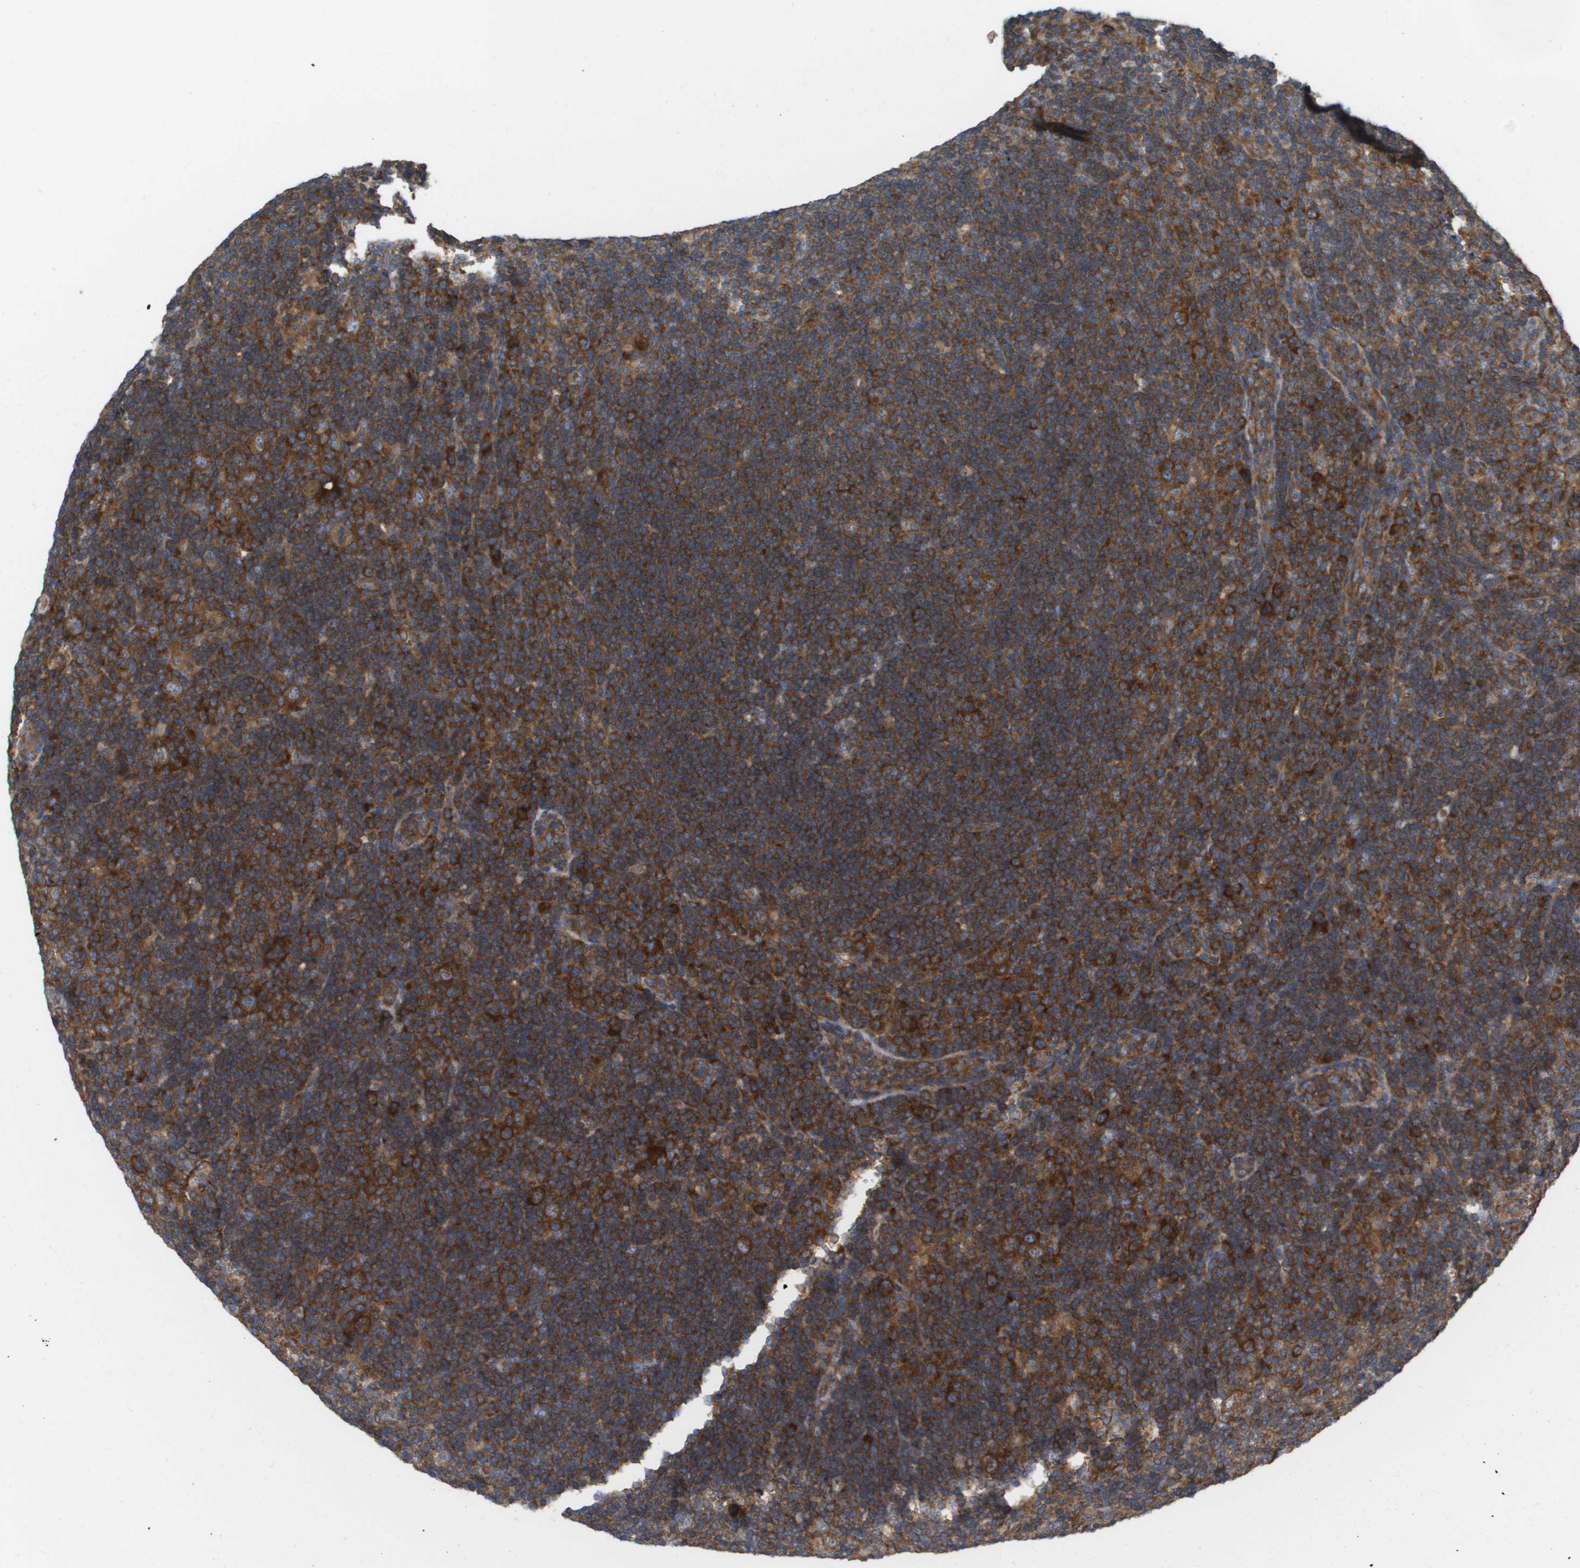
{"staining": {"intensity": "strong", "quantity": ">75%", "location": "cytoplasmic/membranous"}, "tissue": "lymphoma", "cell_type": "Tumor cells", "image_type": "cancer", "snomed": [{"axis": "morphology", "description": "Hodgkin's disease, NOS"}, {"axis": "topography", "description": "Lymph node"}], "caption": "The histopathology image exhibits a brown stain indicating the presence of a protein in the cytoplasmic/membranous of tumor cells in Hodgkin's disease.", "gene": "EIF4G2", "patient": {"sex": "female", "age": 57}}